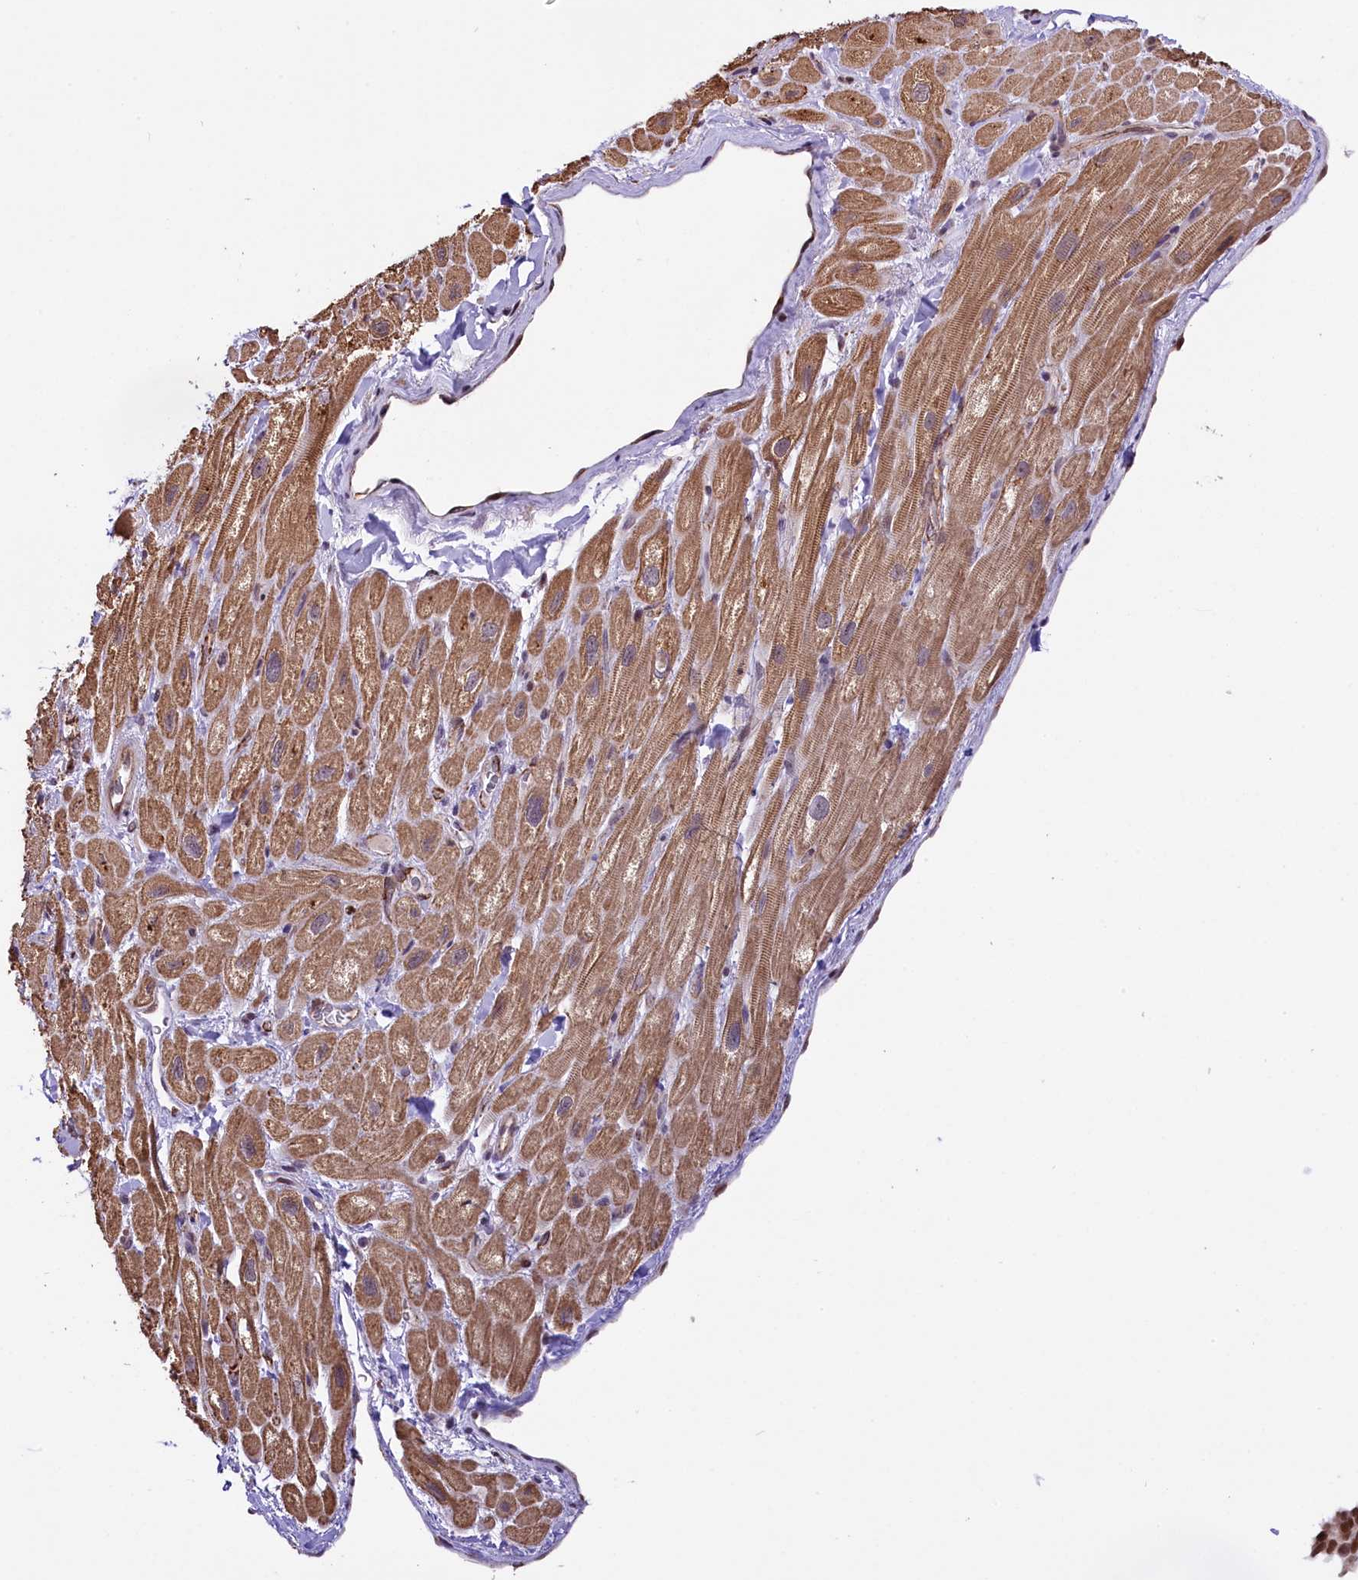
{"staining": {"intensity": "moderate", "quantity": "25%-75%", "location": "cytoplasmic/membranous"}, "tissue": "heart muscle", "cell_type": "Cardiomyocytes", "image_type": "normal", "snomed": [{"axis": "morphology", "description": "Normal tissue, NOS"}, {"axis": "topography", "description": "Heart"}], "caption": "Immunohistochemistry image of normal human heart muscle stained for a protein (brown), which displays medium levels of moderate cytoplasmic/membranous staining in approximately 25%-75% of cardiomyocytes.", "gene": "MRPL54", "patient": {"sex": "male", "age": 65}}